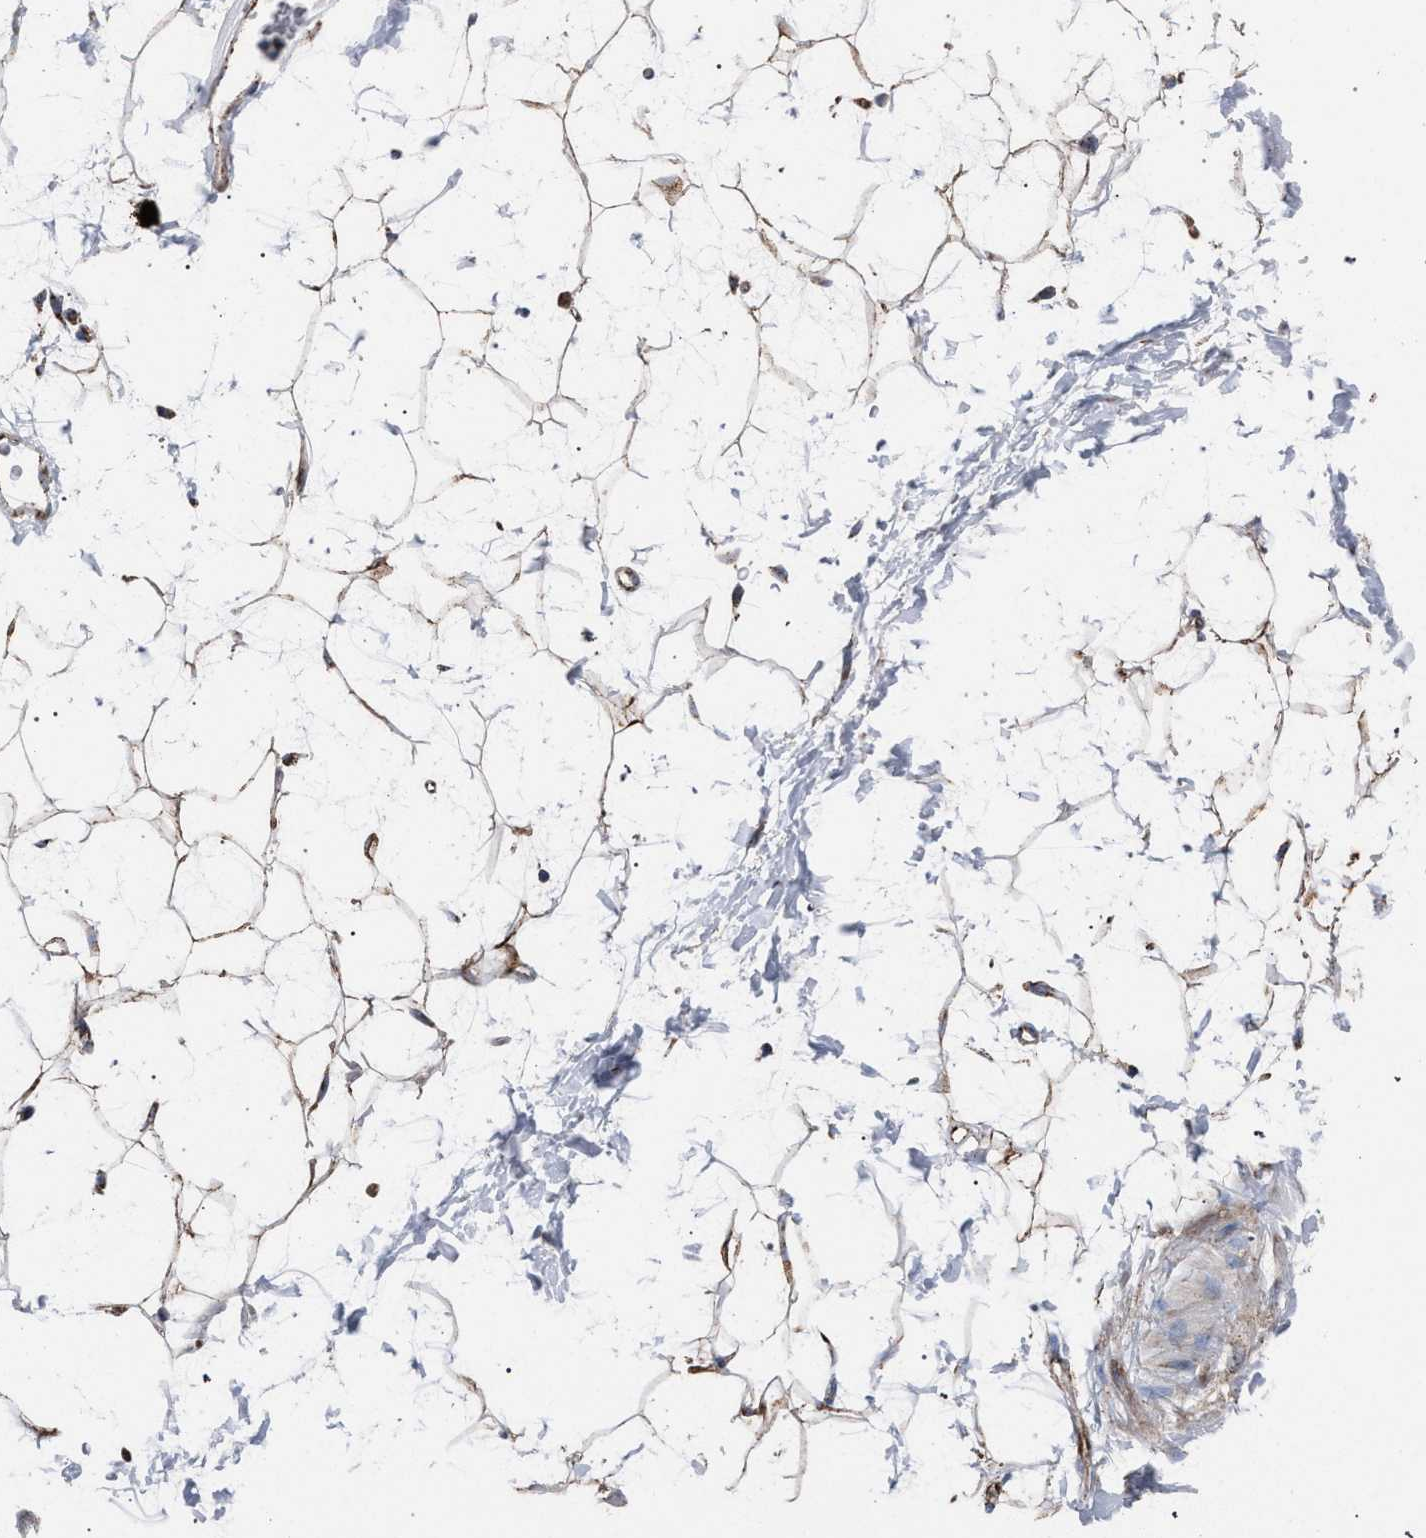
{"staining": {"intensity": "moderate", "quantity": ">75%", "location": "cytoplasmic/membranous"}, "tissue": "adipose tissue", "cell_type": "Adipocytes", "image_type": "normal", "snomed": [{"axis": "morphology", "description": "Normal tissue, NOS"}, {"axis": "topography", "description": "Soft tissue"}], "caption": "Protein staining of benign adipose tissue shows moderate cytoplasmic/membranous expression in about >75% of adipocytes. The staining was performed using DAB to visualize the protein expression in brown, while the nuclei were stained in blue with hematoxylin (Magnification: 20x).", "gene": "VPS13A", "patient": {"sex": "male", "age": 72}}